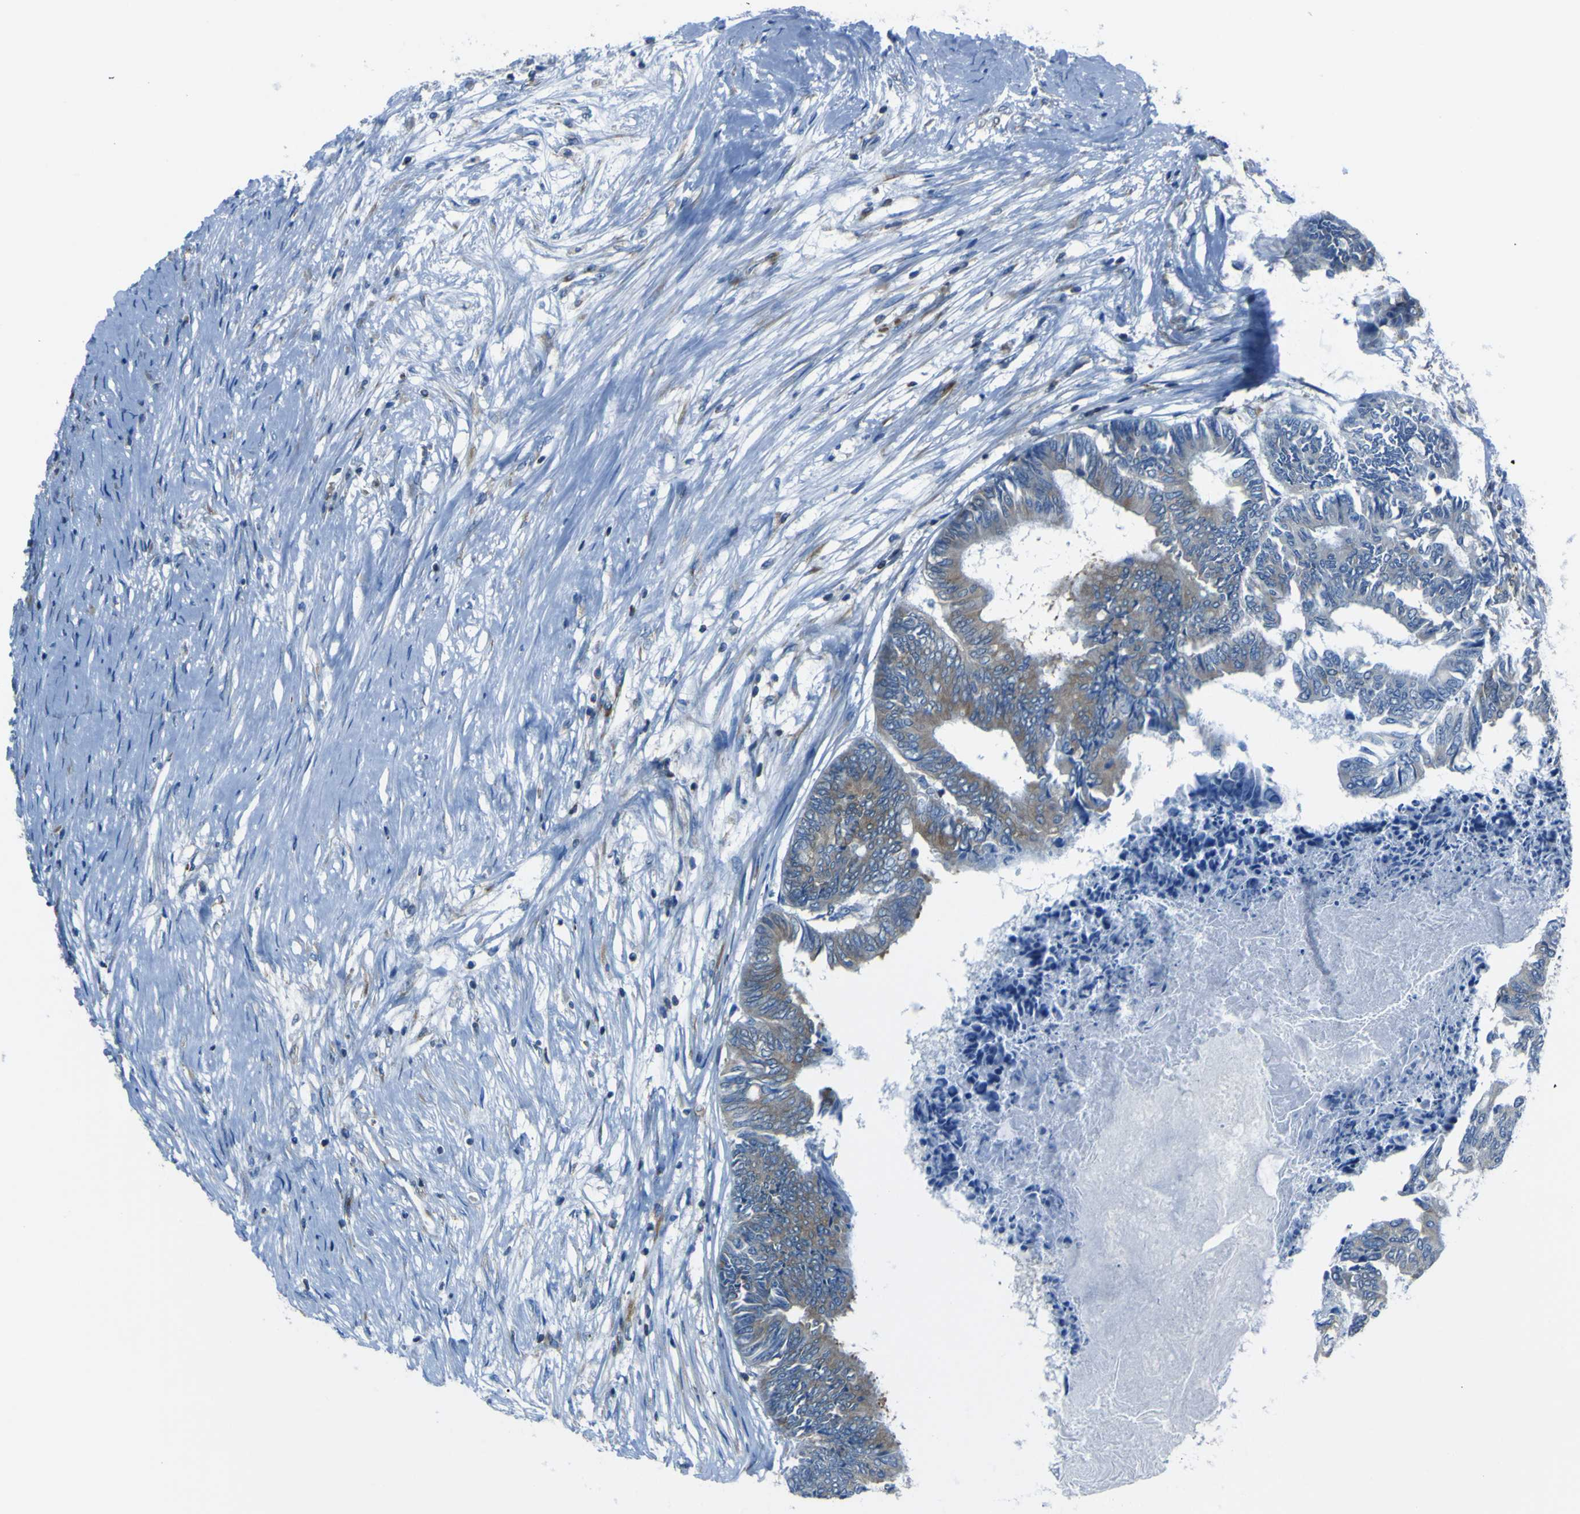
{"staining": {"intensity": "moderate", "quantity": "25%-75%", "location": "cytoplasmic/membranous"}, "tissue": "colorectal cancer", "cell_type": "Tumor cells", "image_type": "cancer", "snomed": [{"axis": "morphology", "description": "Adenocarcinoma, NOS"}, {"axis": "topography", "description": "Rectum"}], "caption": "Immunohistochemical staining of human colorectal cancer demonstrates medium levels of moderate cytoplasmic/membranous protein expression in approximately 25%-75% of tumor cells.", "gene": "STIM1", "patient": {"sex": "male", "age": 63}}